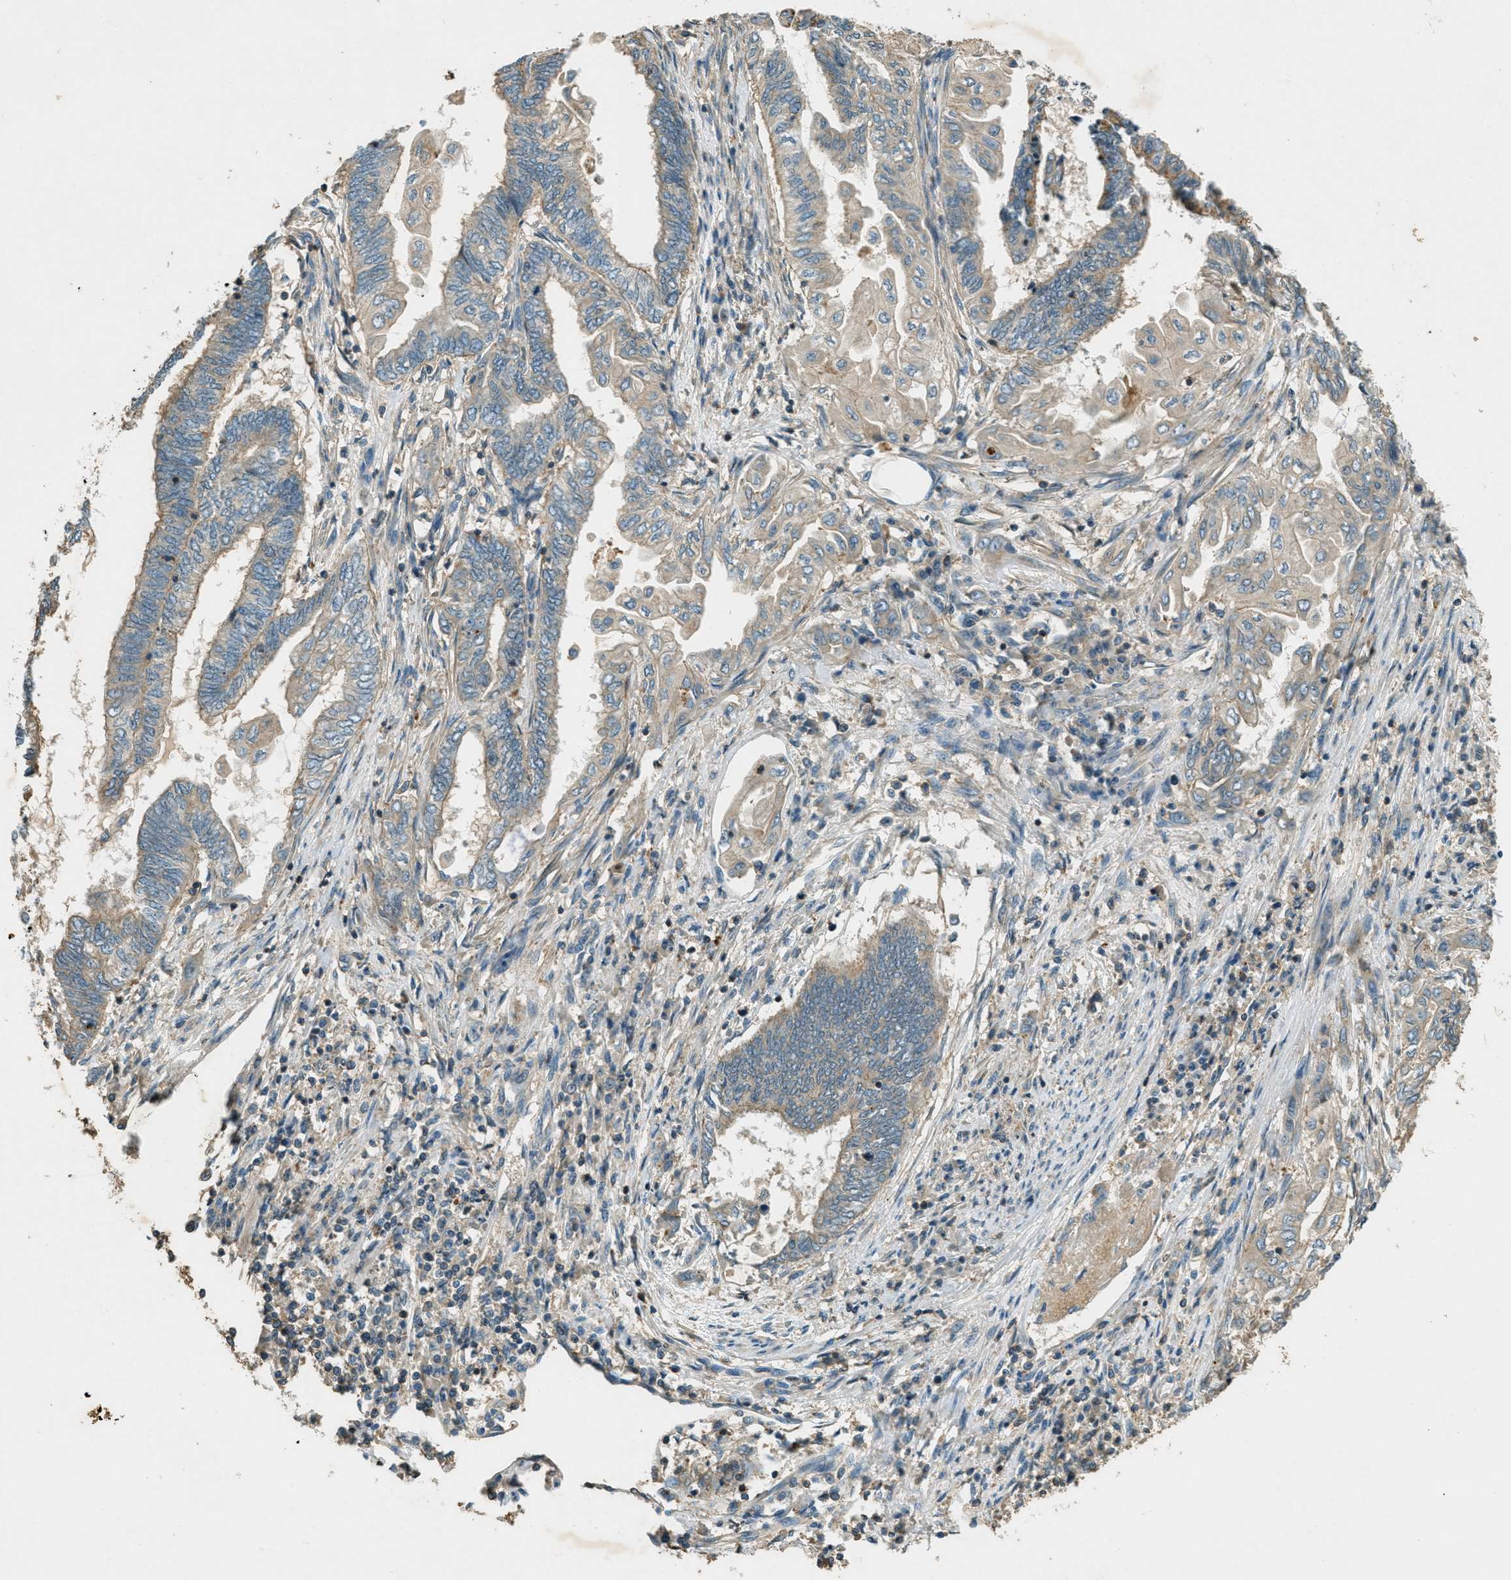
{"staining": {"intensity": "moderate", "quantity": "<25%", "location": "cytoplasmic/membranous"}, "tissue": "endometrial cancer", "cell_type": "Tumor cells", "image_type": "cancer", "snomed": [{"axis": "morphology", "description": "Adenocarcinoma, NOS"}, {"axis": "topography", "description": "Uterus"}, {"axis": "topography", "description": "Endometrium"}], "caption": "Moderate cytoplasmic/membranous positivity for a protein is present in about <25% of tumor cells of endometrial cancer (adenocarcinoma) using immunohistochemistry (IHC).", "gene": "NUDT4", "patient": {"sex": "female", "age": 70}}